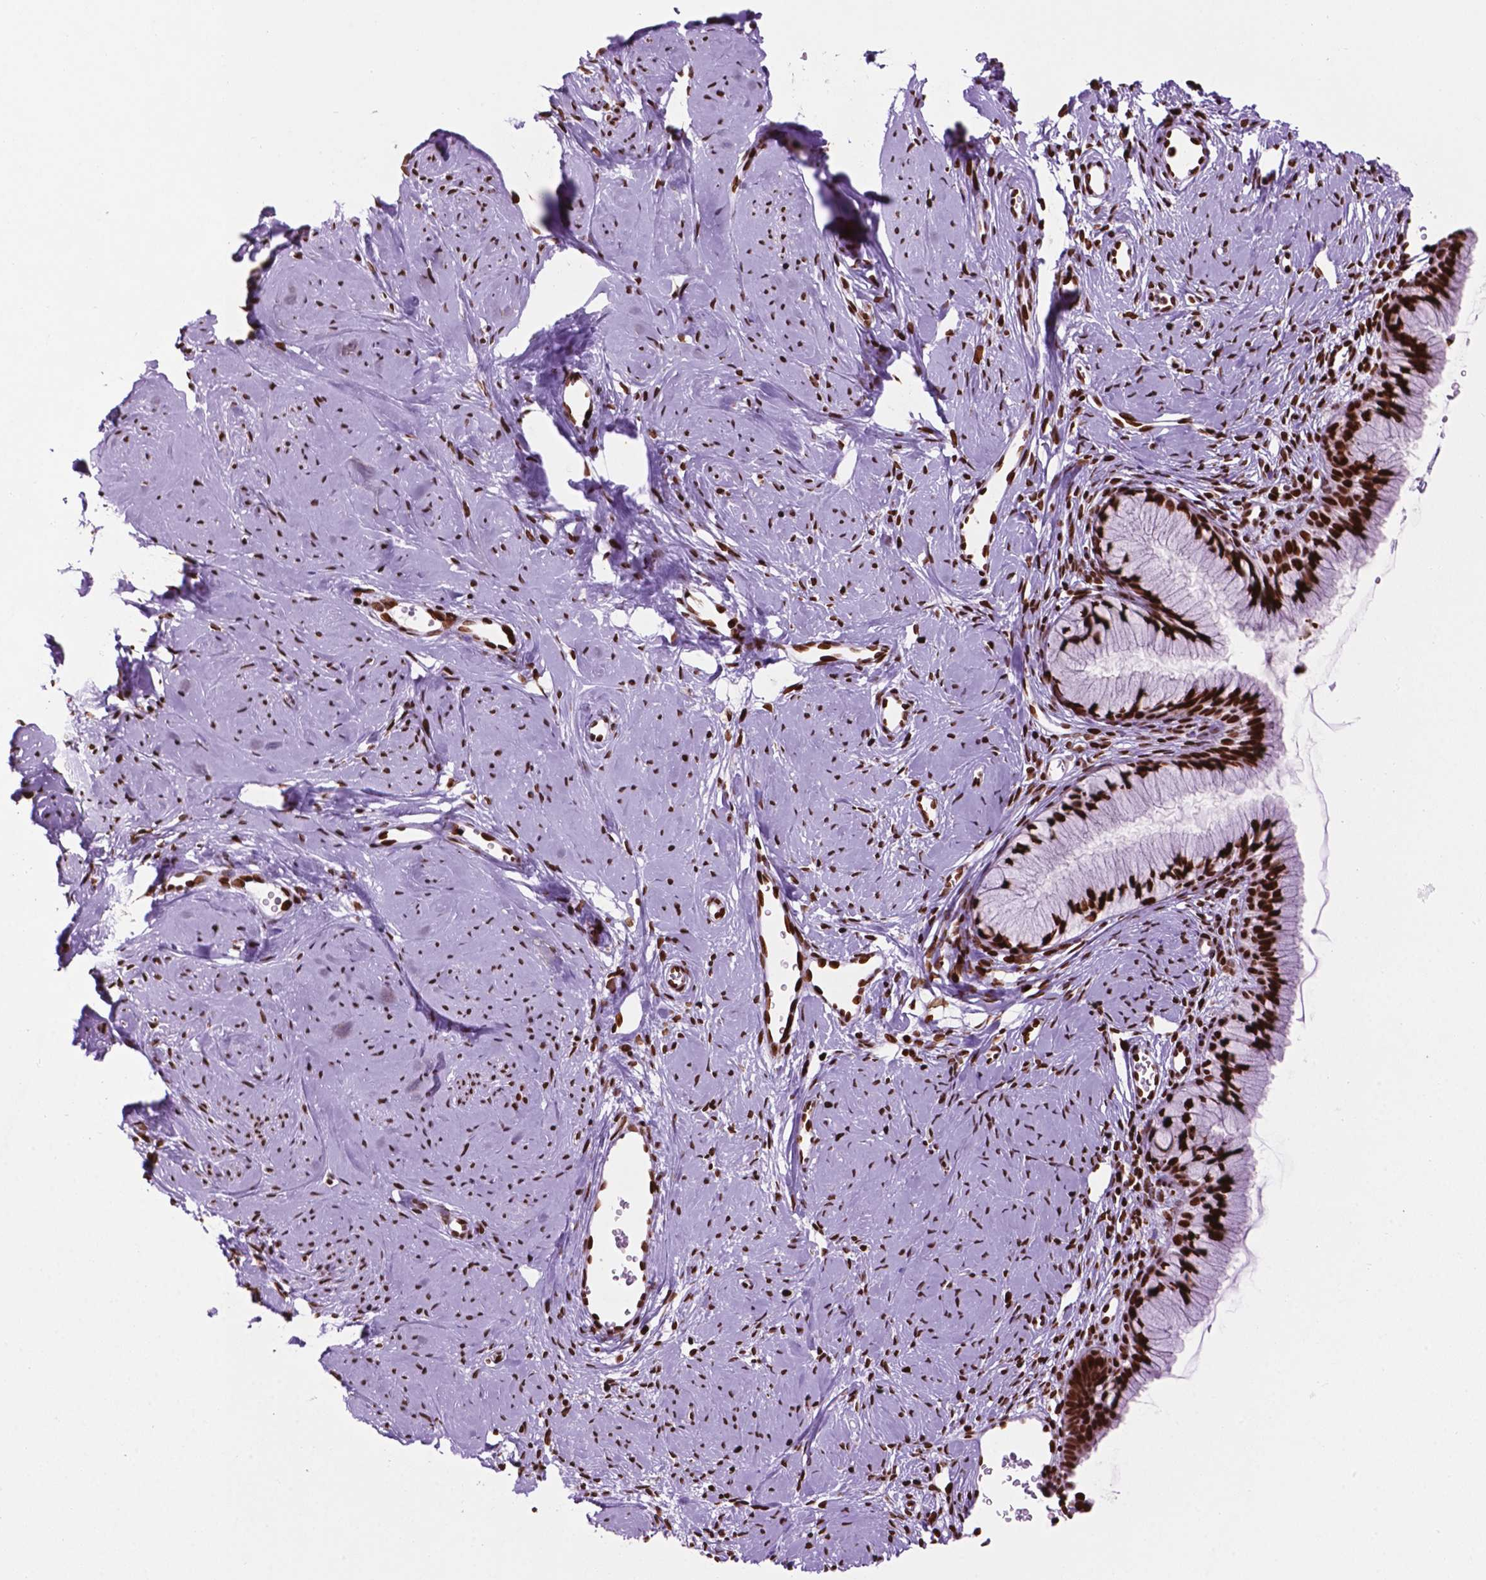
{"staining": {"intensity": "strong", "quantity": ">75%", "location": "nuclear"}, "tissue": "cervix", "cell_type": "Glandular cells", "image_type": "normal", "snomed": [{"axis": "morphology", "description": "Normal tissue, NOS"}, {"axis": "topography", "description": "Cervix"}], "caption": "Protein positivity by immunohistochemistry displays strong nuclear expression in about >75% of glandular cells in benign cervix. (Stains: DAB in brown, nuclei in blue, Microscopy: brightfield microscopy at high magnification).", "gene": "TMEM250", "patient": {"sex": "female", "age": 40}}